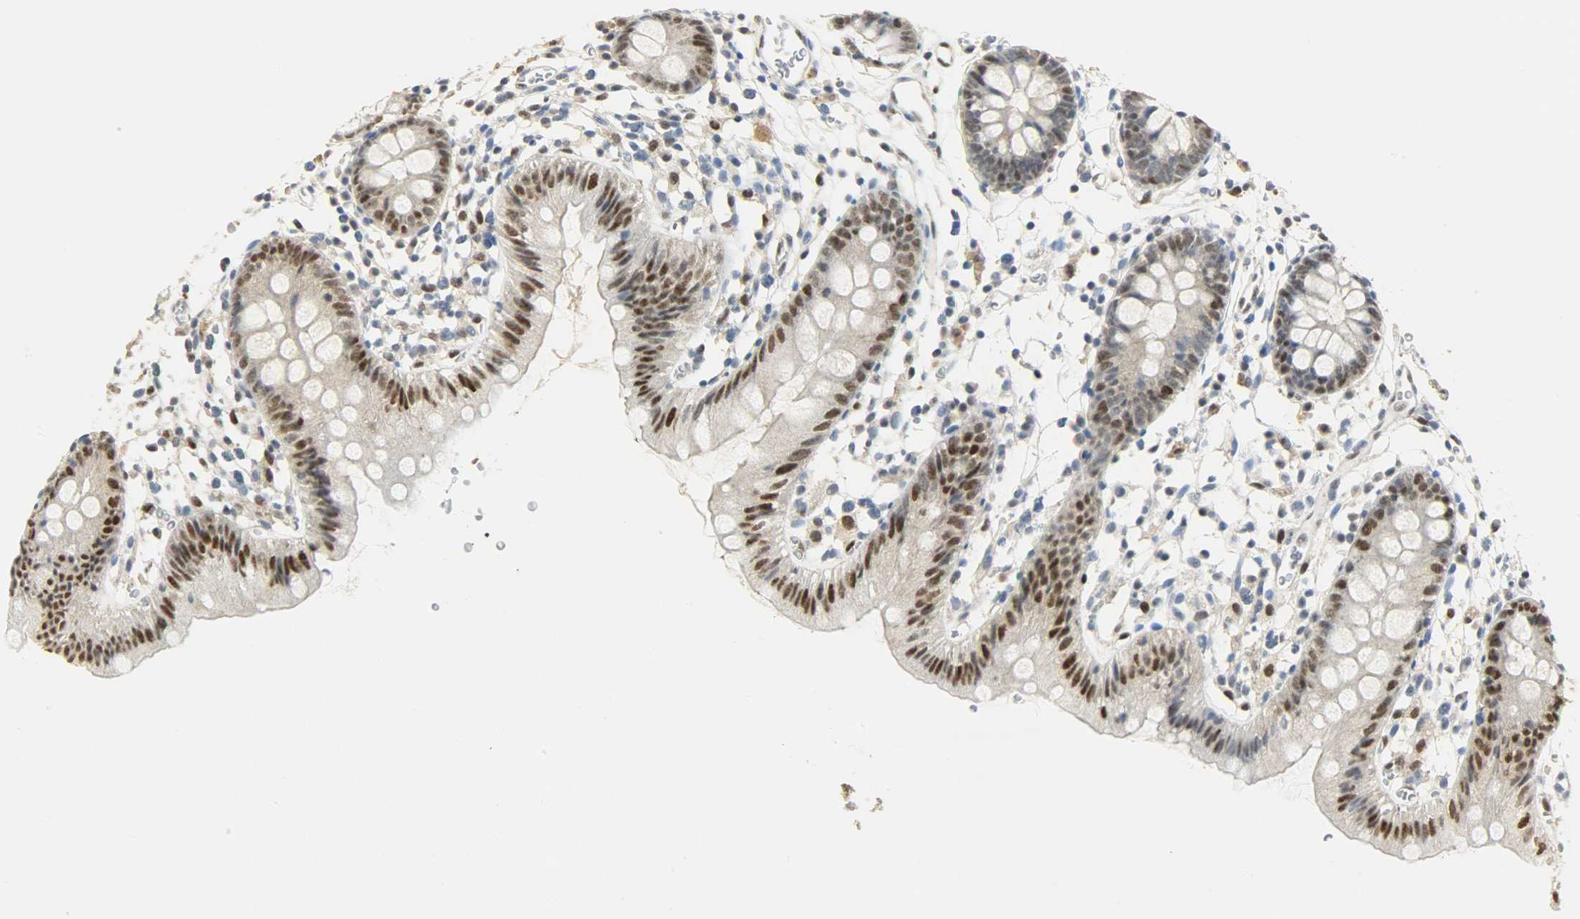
{"staining": {"intensity": "moderate", "quantity": ">75%", "location": "nuclear"}, "tissue": "colon", "cell_type": "Endothelial cells", "image_type": "normal", "snomed": [{"axis": "morphology", "description": "Normal tissue, NOS"}, {"axis": "topography", "description": "Colon"}], "caption": "Immunohistochemical staining of unremarkable colon shows moderate nuclear protein expression in approximately >75% of endothelial cells. (DAB (3,3'-diaminobenzidine) = brown stain, brightfield microscopy at high magnification).", "gene": "NPEPL1", "patient": {"sex": "male", "age": 14}}